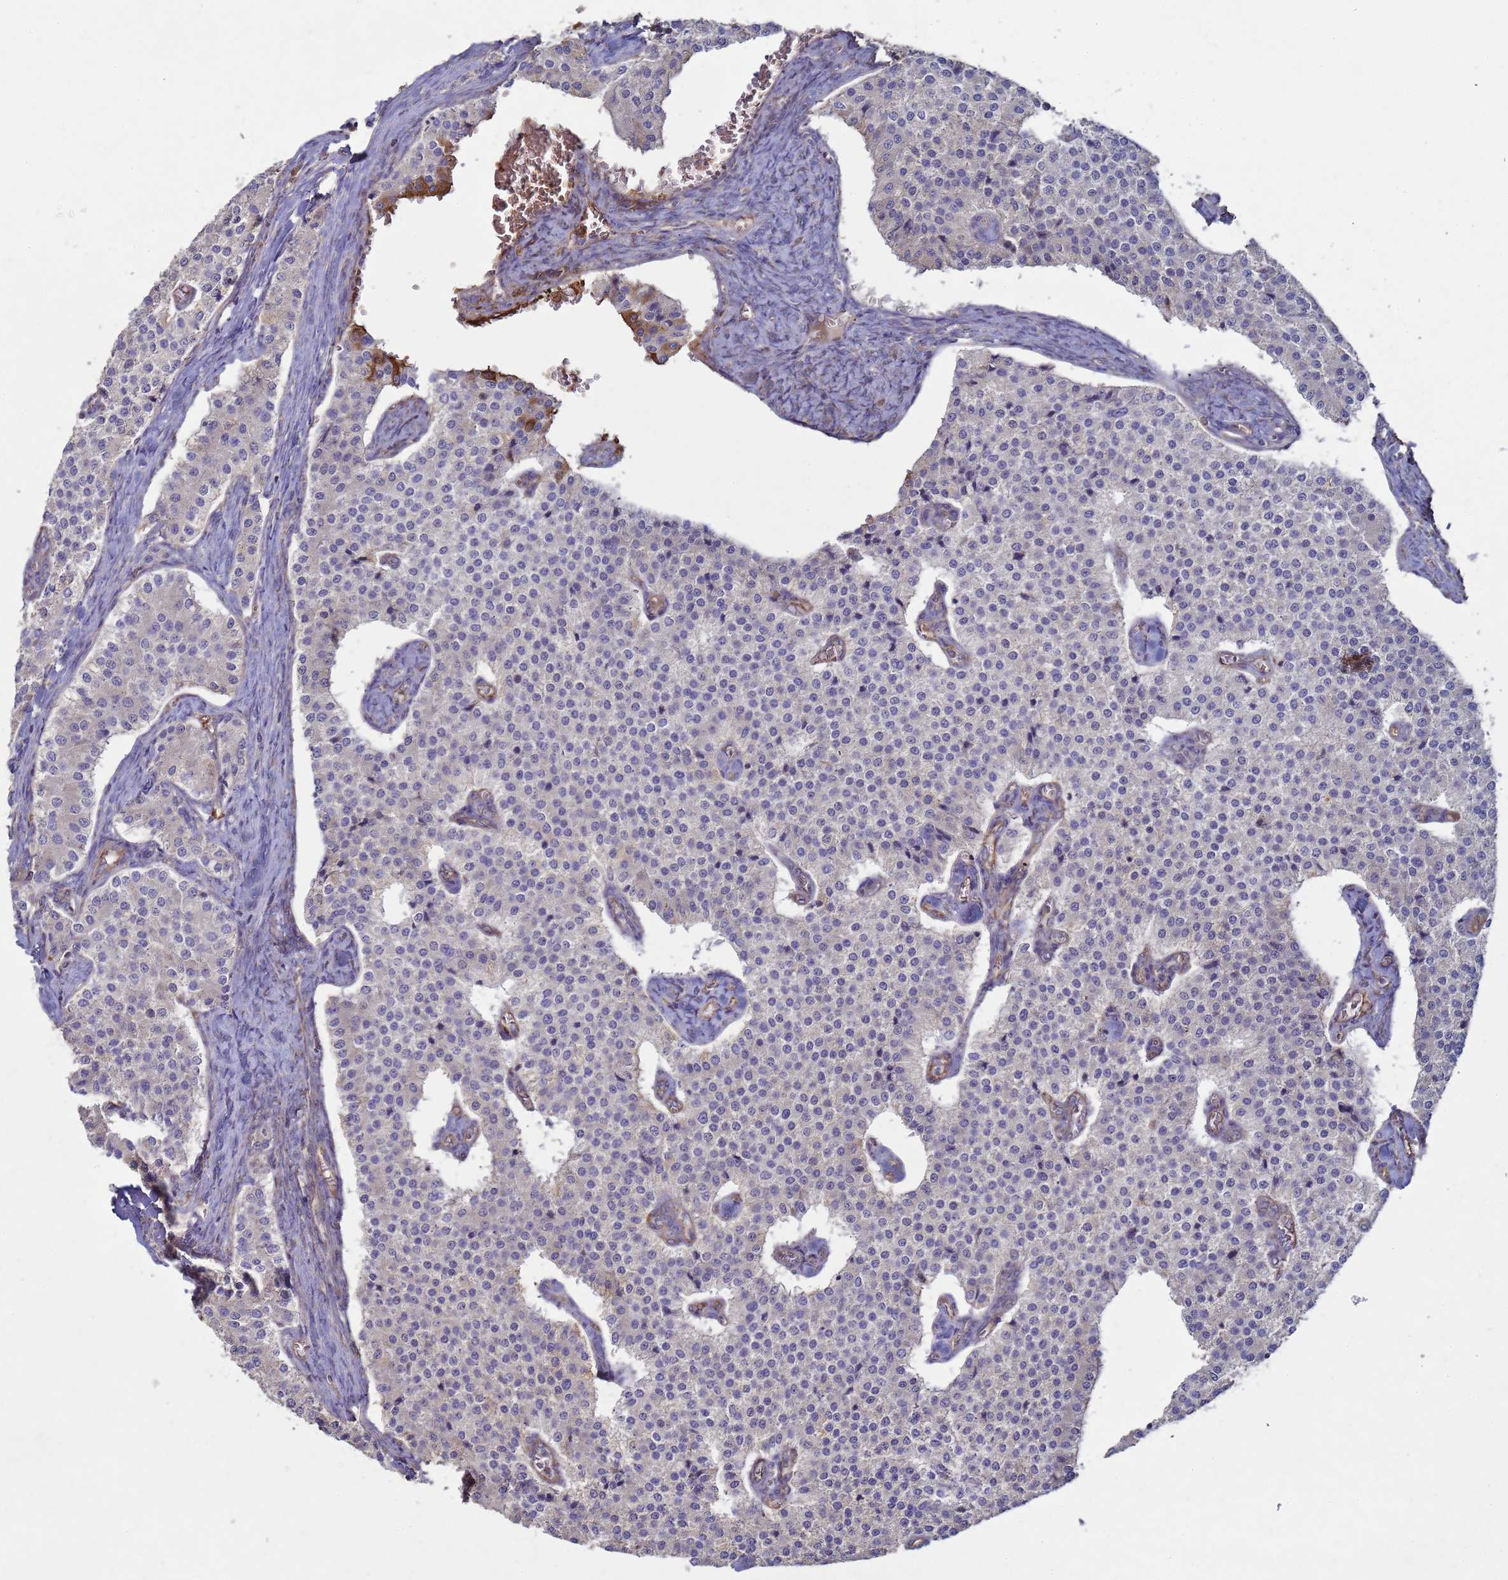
{"staining": {"intensity": "negative", "quantity": "none", "location": "none"}, "tissue": "carcinoid", "cell_type": "Tumor cells", "image_type": "cancer", "snomed": [{"axis": "morphology", "description": "Carcinoid, malignant, NOS"}, {"axis": "topography", "description": "Colon"}], "caption": "Human malignant carcinoid stained for a protein using IHC shows no staining in tumor cells.", "gene": "SGIP1", "patient": {"sex": "female", "age": 52}}